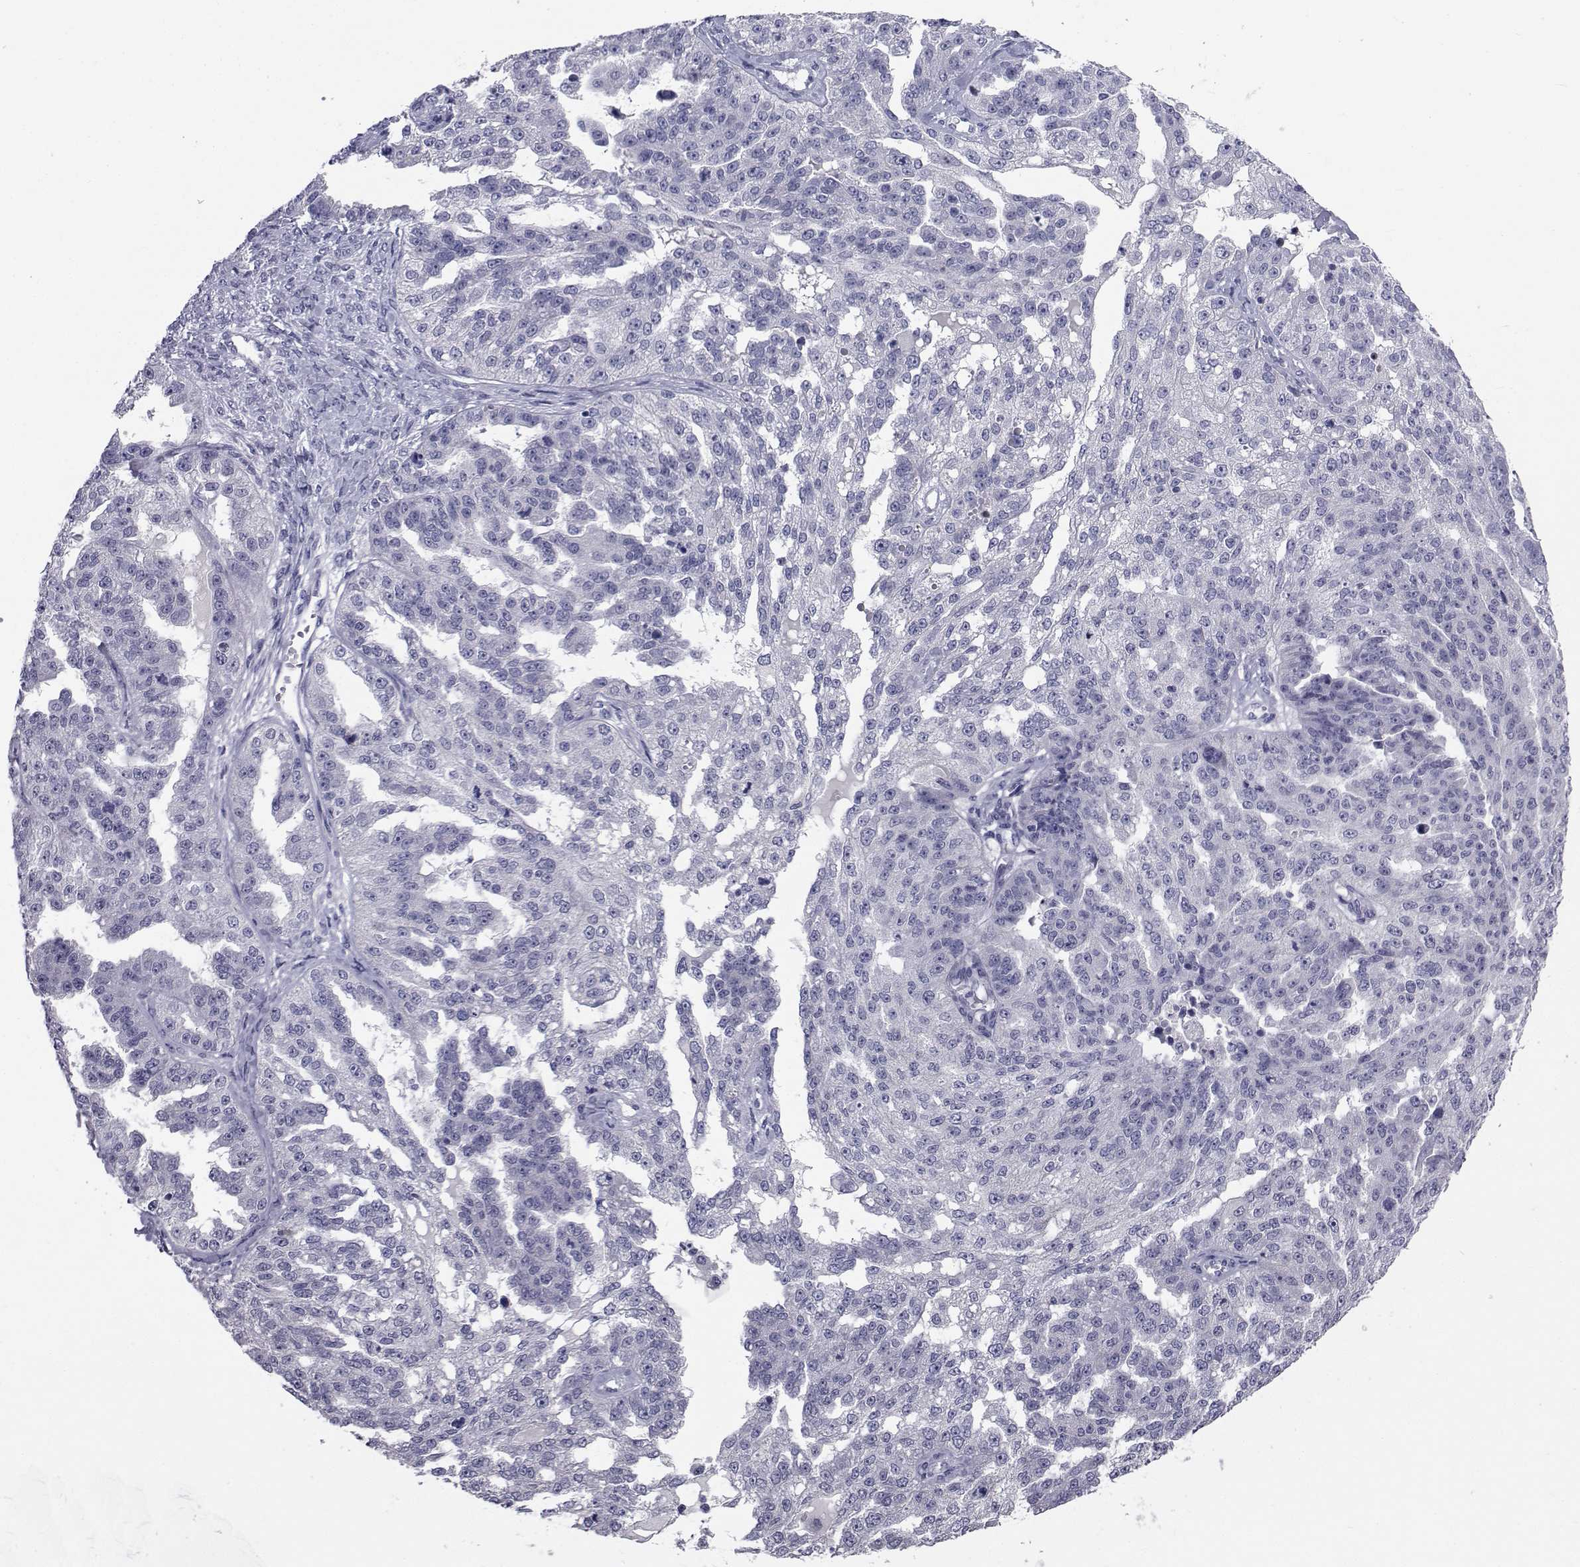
{"staining": {"intensity": "negative", "quantity": "none", "location": "none"}, "tissue": "ovarian cancer", "cell_type": "Tumor cells", "image_type": "cancer", "snomed": [{"axis": "morphology", "description": "Cystadenocarcinoma, serous, NOS"}, {"axis": "topography", "description": "Ovary"}], "caption": "Tumor cells show no significant positivity in ovarian cancer. (DAB (3,3'-diaminobenzidine) immunohistochemistry, high magnification).", "gene": "CHRNA1", "patient": {"sex": "female", "age": 58}}